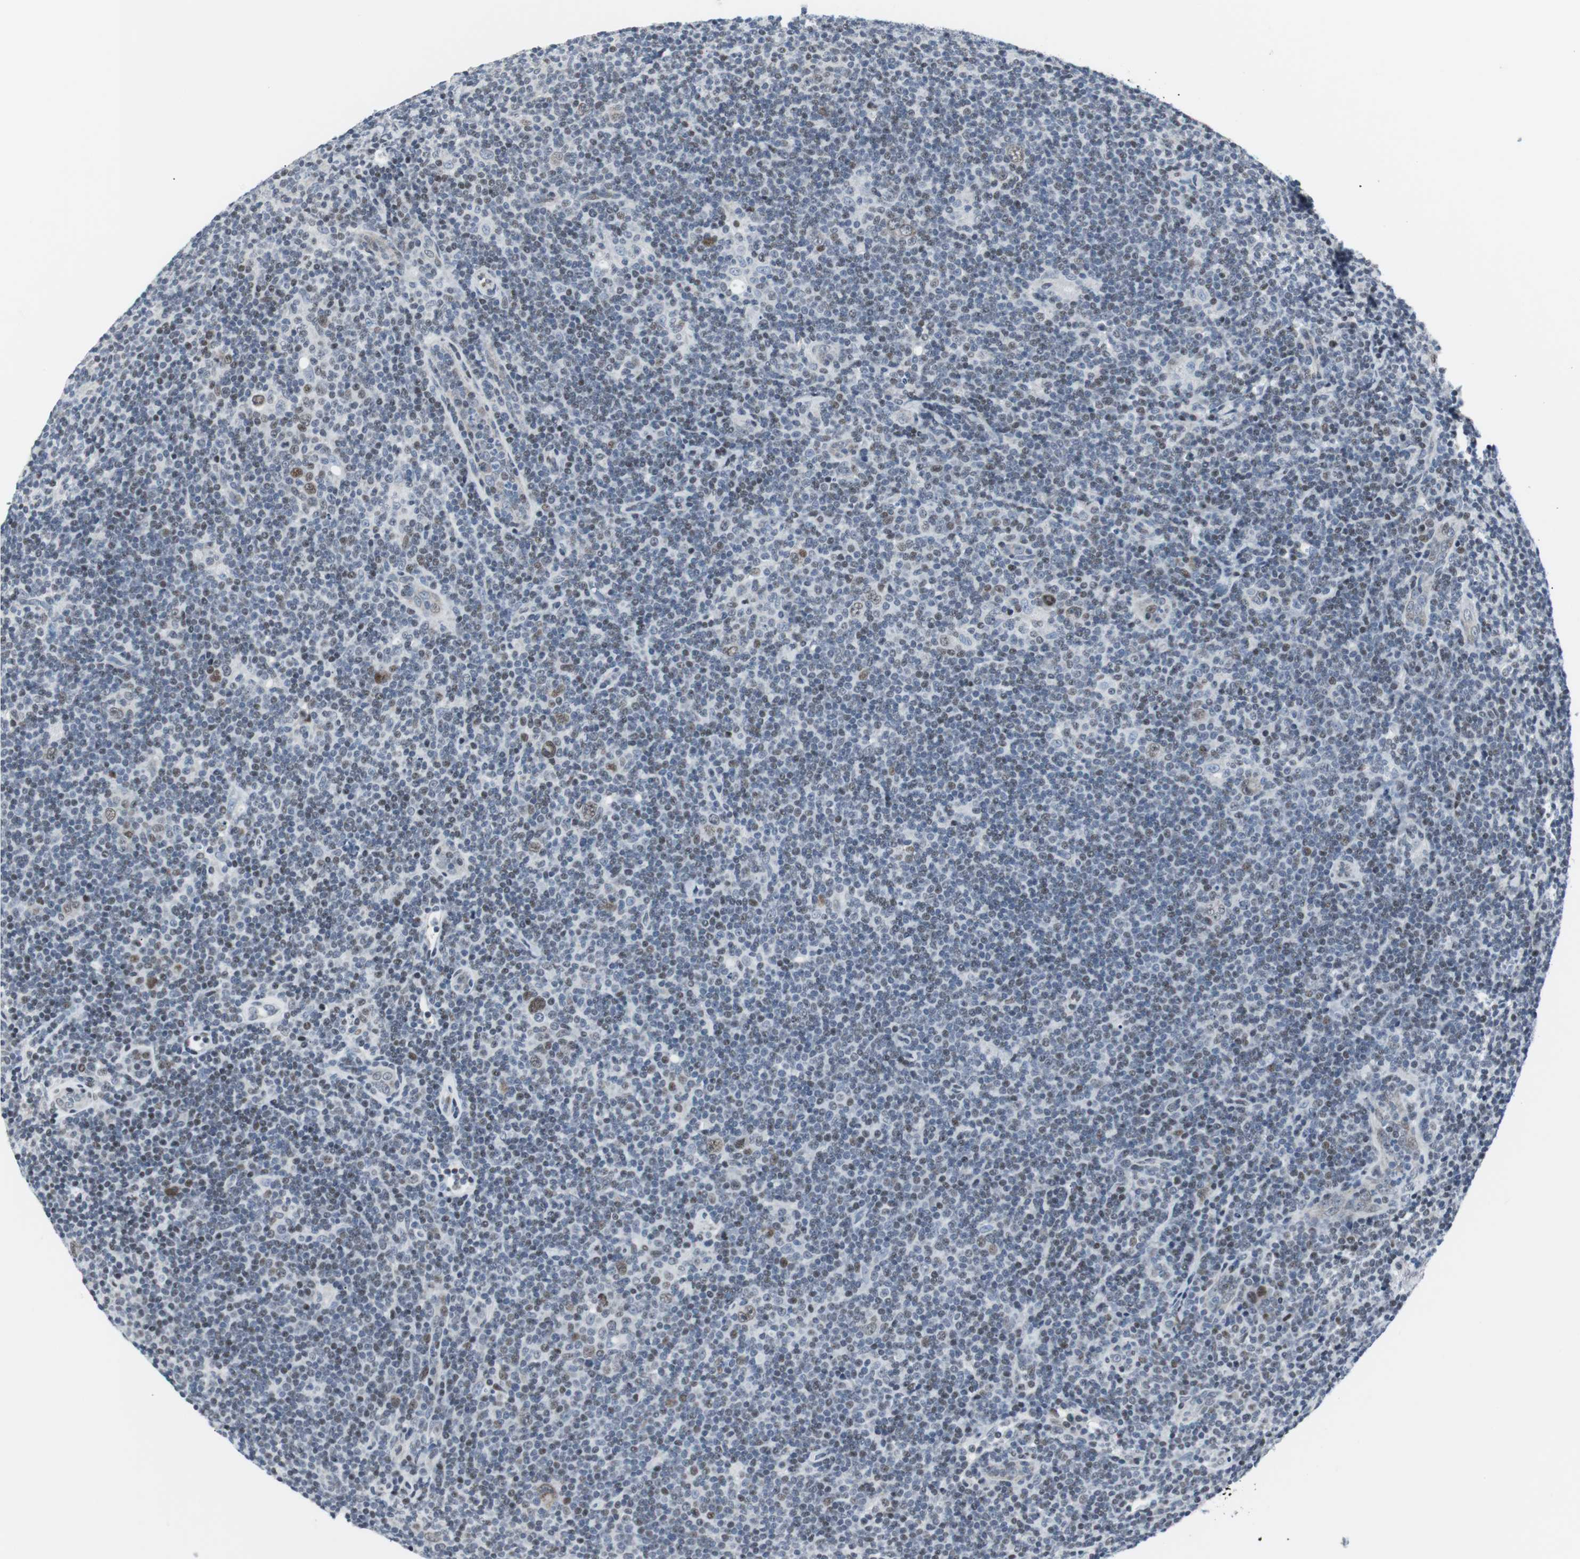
{"staining": {"intensity": "negative", "quantity": "none", "location": "none"}, "tissue": "lymphoma", "cell_type": "Tumor cells", "image_type": "cancer", "snomed": [{"axis": "morphology", "description": "Hodgkin's disease, NOS"}, {"axis": "topography", "description": "Lymph node"}], "caption": "Tumor cells show no significant staining in Hodgkin's disease. The staining was performed using DAB to visualize the protein expression in brown, while the nuclei were stained in blue with hematoxylin (Magnification: 20x).", "gene": "MTA1", "patient": {"sex": "female", "age": 57}}